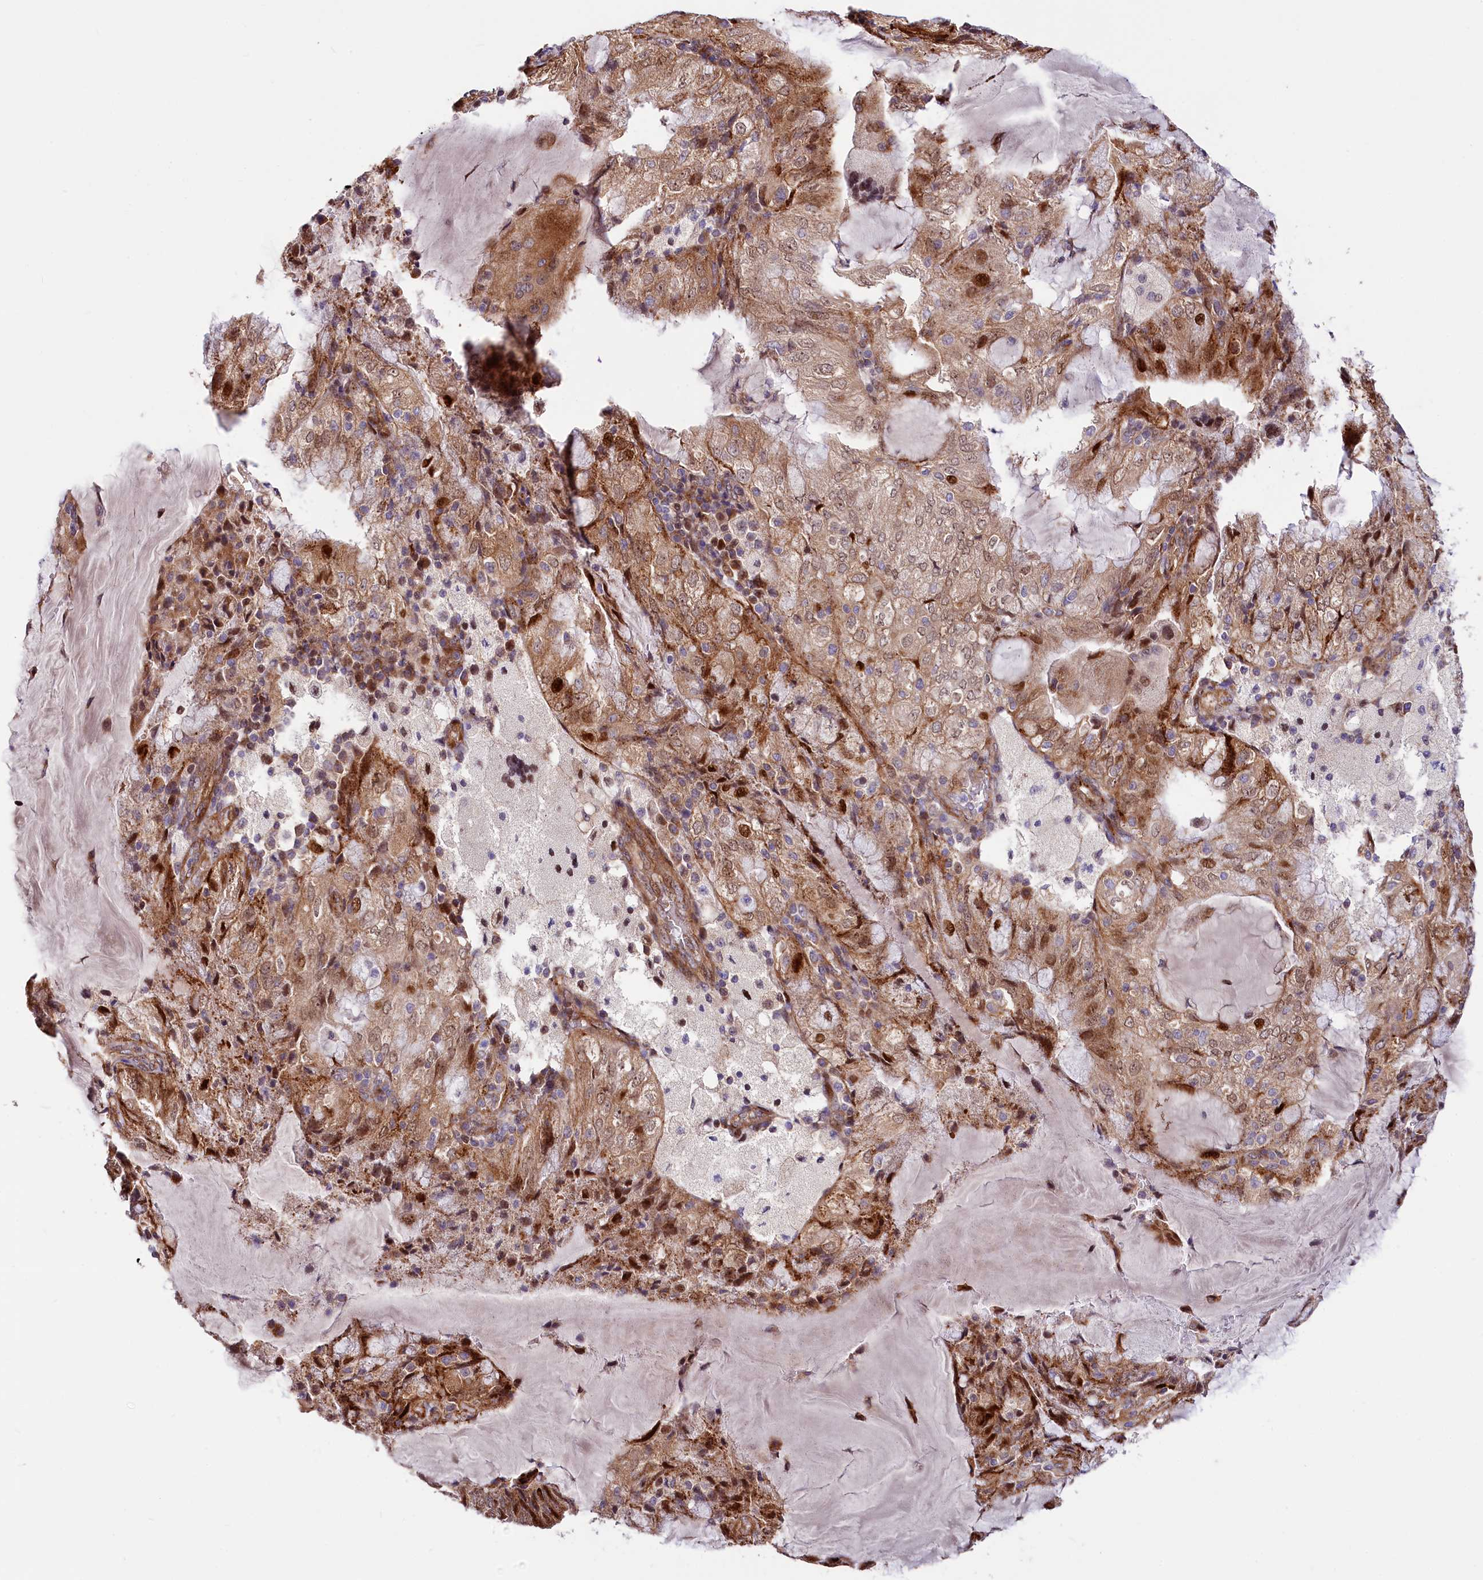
{"staining": {"intensity": "strong", "quantity": "25%-75%", "location": "cytoplasmic/membranous,nuclear"}, "tissue": "endometrial cancer", "cell_type": "Tumor cells", "image_type": "cancer", "snomed": [{"axis": "morphology", "description": "Adenocarcinoma, NOS"}, {"axis": "topography", "description": "Endometrium"}], "caption": "Immunohistochemical staining of endometrial cancer demonstrates high levels of strong cytoplasmic/membranous and nuclear positivity in about 25%-75% of tumor cells. The protein of interest is stained brown, and the nuclei are stained in blue (DAB IHC with brightfield microscopy, high magnification).", "gene": "PDZRN3", "patient": {"sex": "female", "age": 81}}